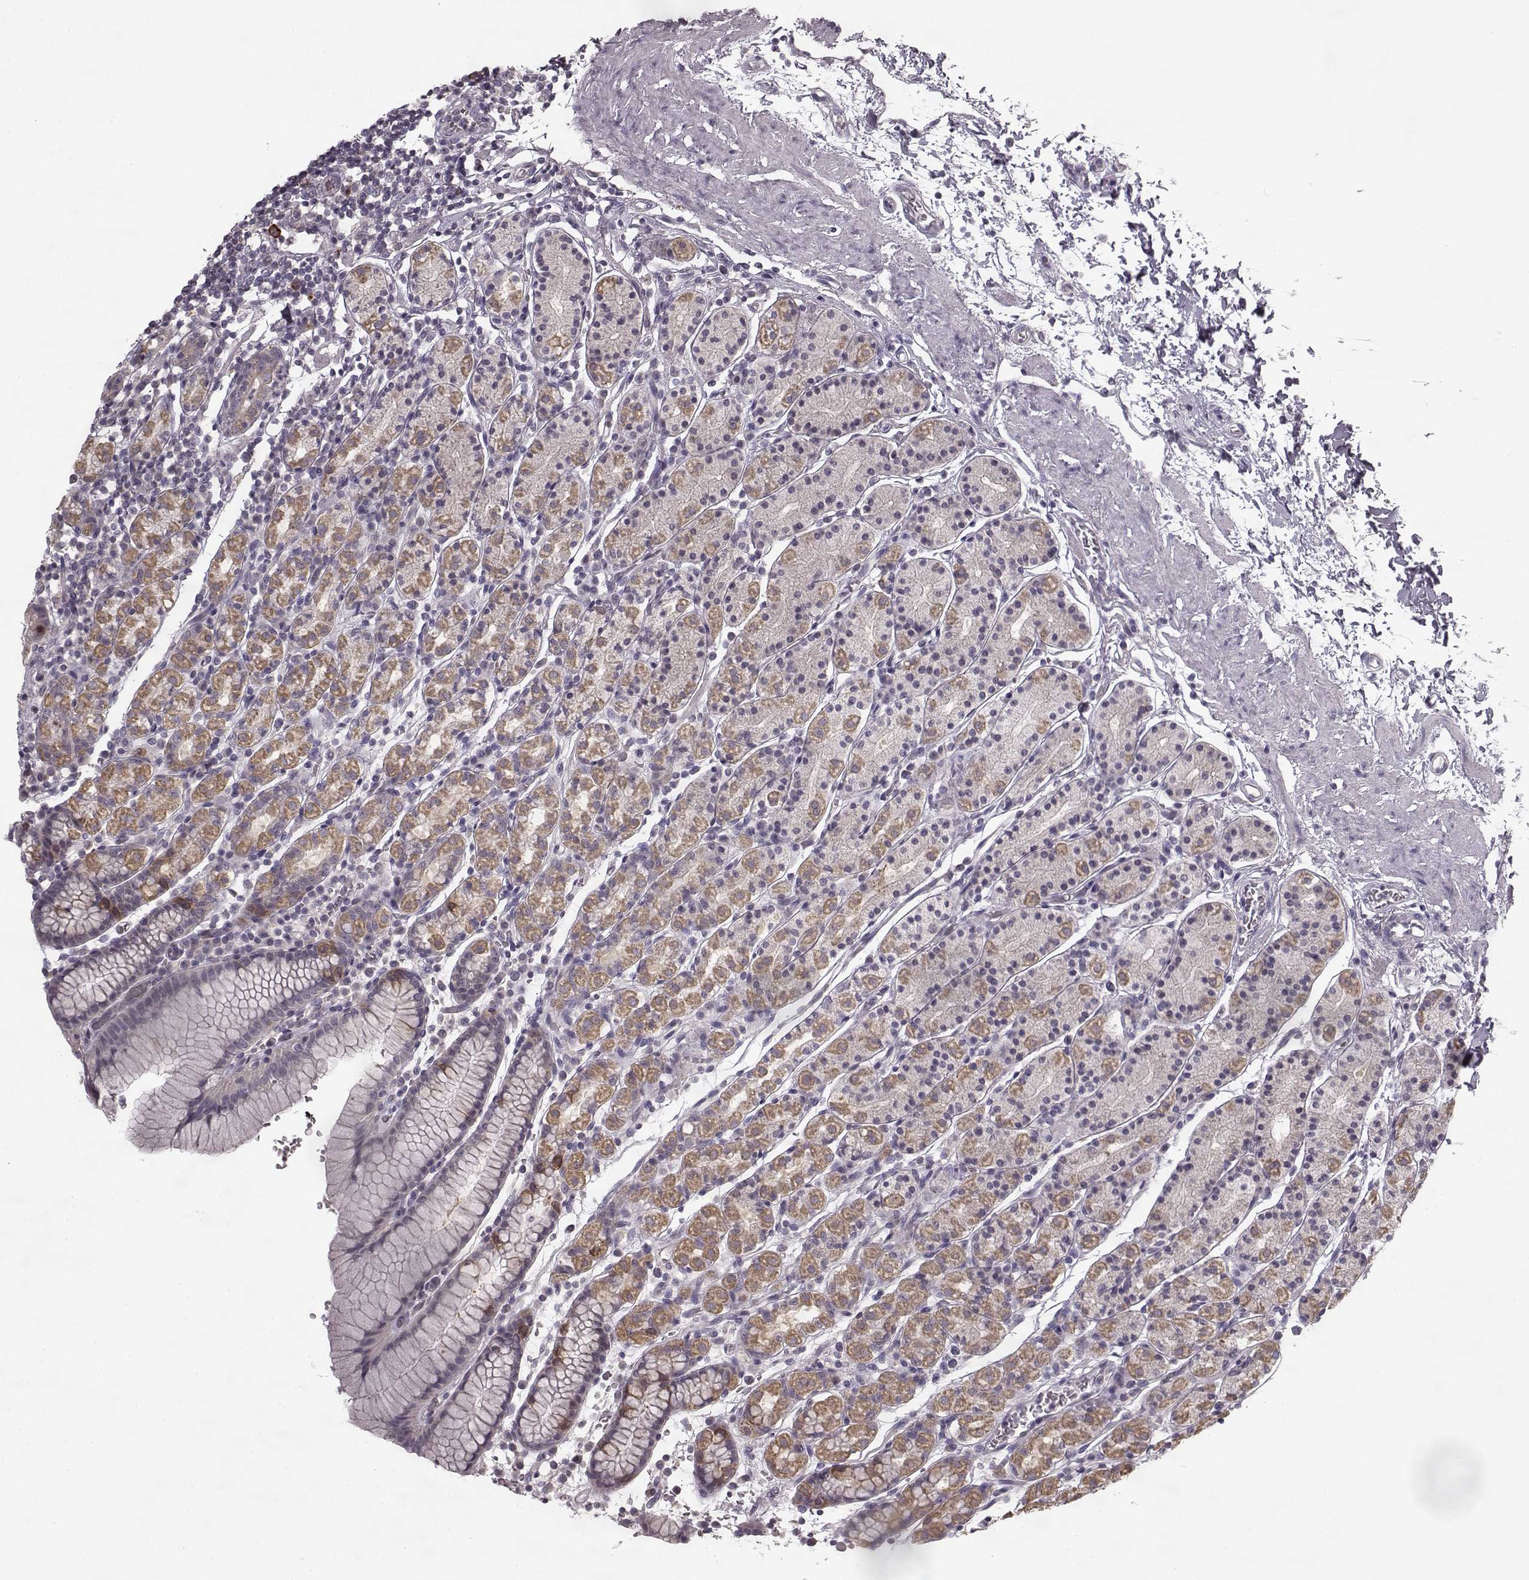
{"staining": {"intensity": "weak", "quantity": "25%-75%", "location": "cytoplasmic/membranous"}, "tissue": "stomach", "cell_type": "Glandular cells", "image_type": "normal", "snomed": [{"axis": "morphology", "description": "Normal tissue, NOS"}, {"axis": "topography", "description": "Stomach, upper"}, {"axis": "topography", "description": "Stomach"}], "caption": "Stomach stained for a protein displays weak cytoplasmic/membranous positivity in glandular cells. Using DAB (brown) and hematoxylin (blue) stains, captured at high magnification using brightfield microscopy.", "gene": "HMMR", "patient": {"sex": "male", "age": 62}}